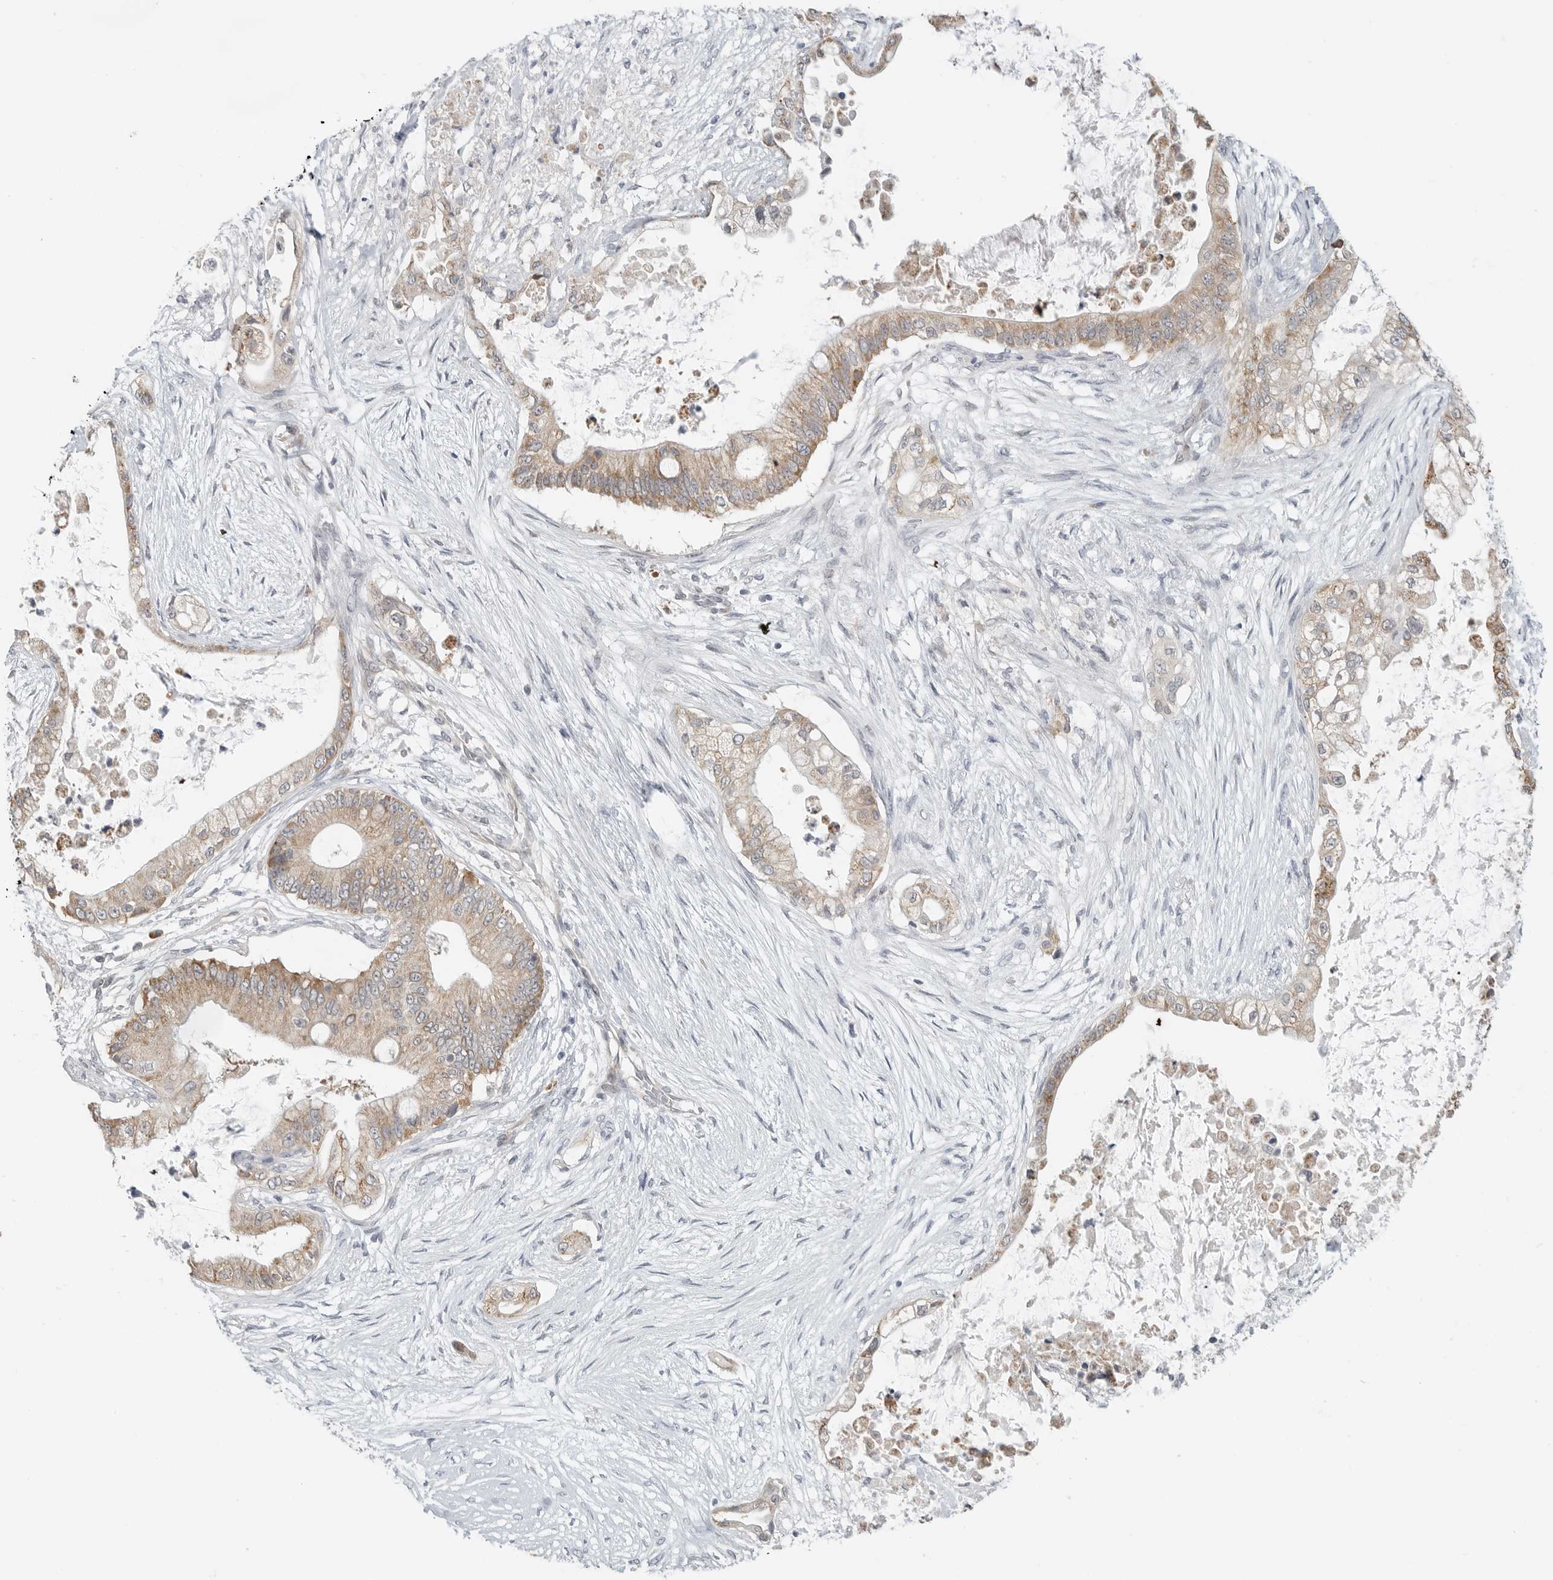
{"staining": {"intensity": "moderate", "quantity": ">75%", "location": "cytoplasmic/membranous"}, "tissue": "pancreatic cancer", "cell_type": "Tumor cells", "image_type": "cancer", "snomed": [{"axis": "morphology", "description": "Adenocarcinoma, NOS"}, {"axis": "topography", "description": "Pancreas"}], "caption": "Moderate cytoplasmic/membranous protein expression is appreciated in approximately >75% of tumor cells in pancreatic cancer (adenocarcinoma). The staining was performed using DAB (3,3'-diaminobenzidine), with brown indicating positive protein expression. Nuclei are stained blue with hematoxylin.", "gene": "IL12RB2", "patient": {"sex": "male", "age": 53}}